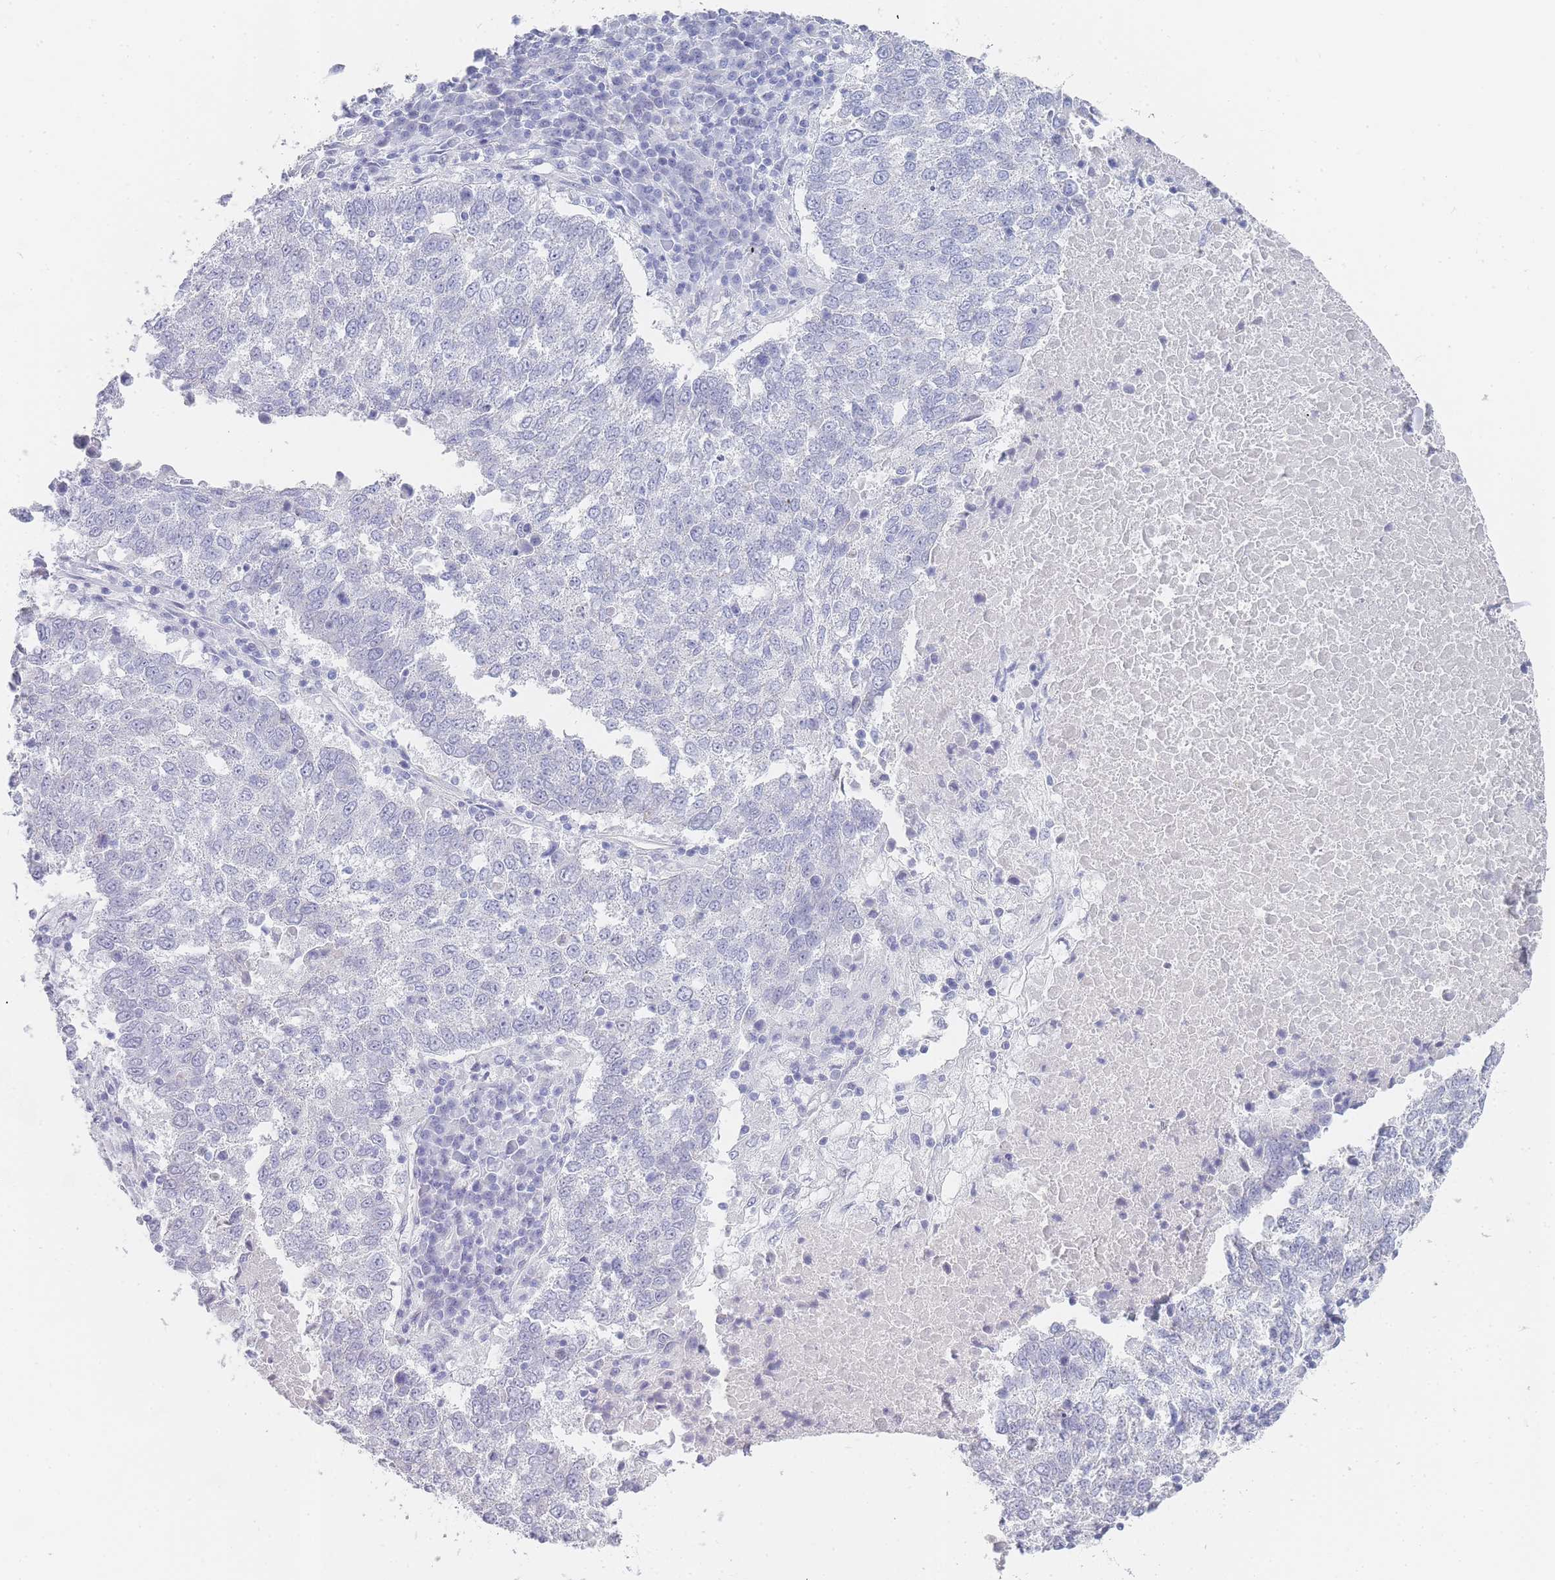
{"staining": {"intensity": "negative", "quantity": "none", "location": "none"}, "tissue": "lung cancer", "cell_type": "Tumor cells", "image_type": "cancer", "snomed": [{"axis": "morphology", "description": "Squamous cell carcinoma, NOS"}, {"axis": "topography", "description": "Lung"}], "caption": "There is no significant expression in tumor cells of lung cancer.", "gene": "IMPG1", "patient": {"sex": "male", "age": 73}}